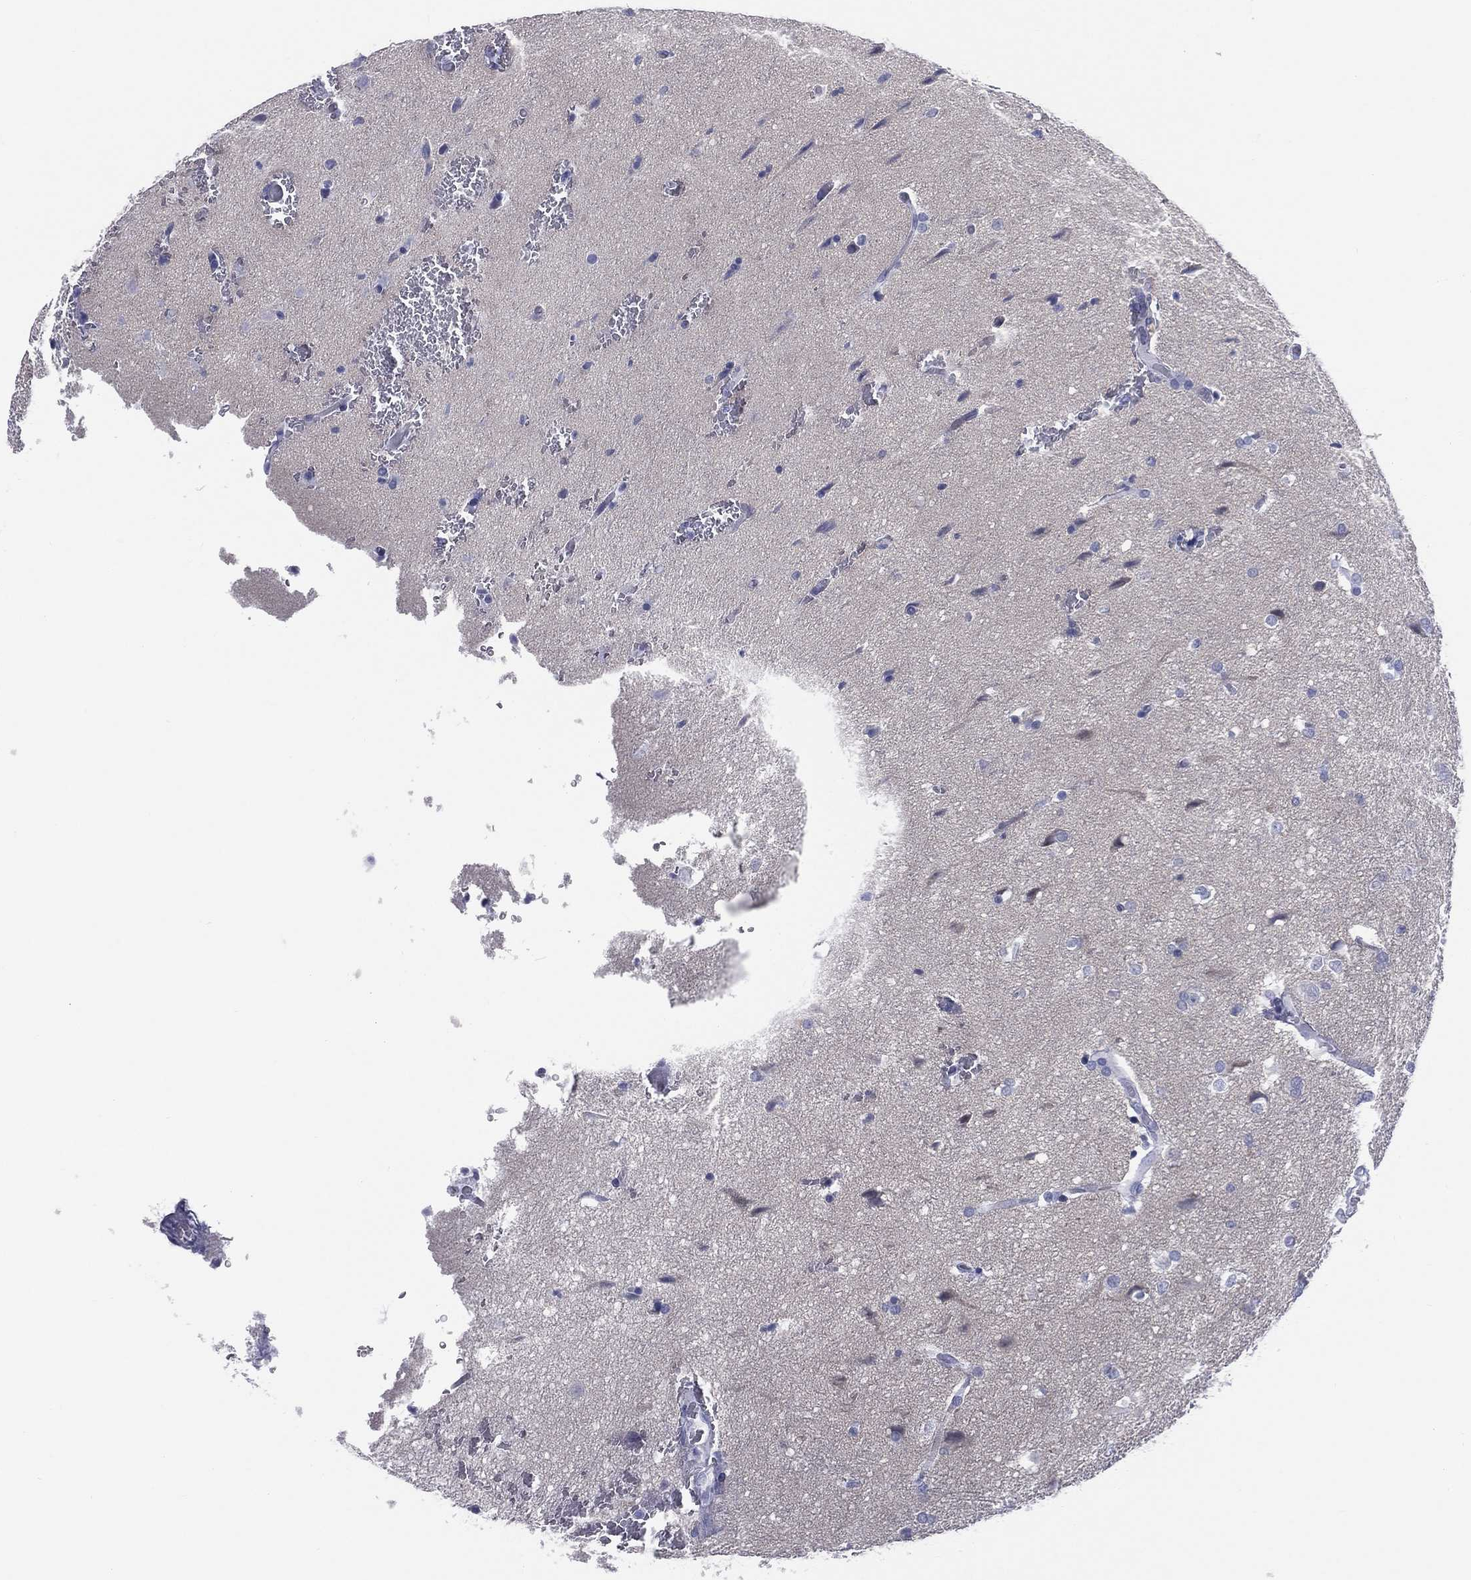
{"staining": {"intensity": "negative", "quantity": "none", "location": "none"}, "tissue": "glioma", "cell_type": "Tumor cells", "image_type": "cancer", "snomed": [{"axis": "morphology", "description": "Glioma, malignant, Low grade"}, {"axis": "topography", "description": "Brain"}], "caption": "DAB immunohistochemical staining of human glioma reveals no significant staining in tumor cells.", "gene": "MLN", "patient": {"sex": "female", "age": 32}}